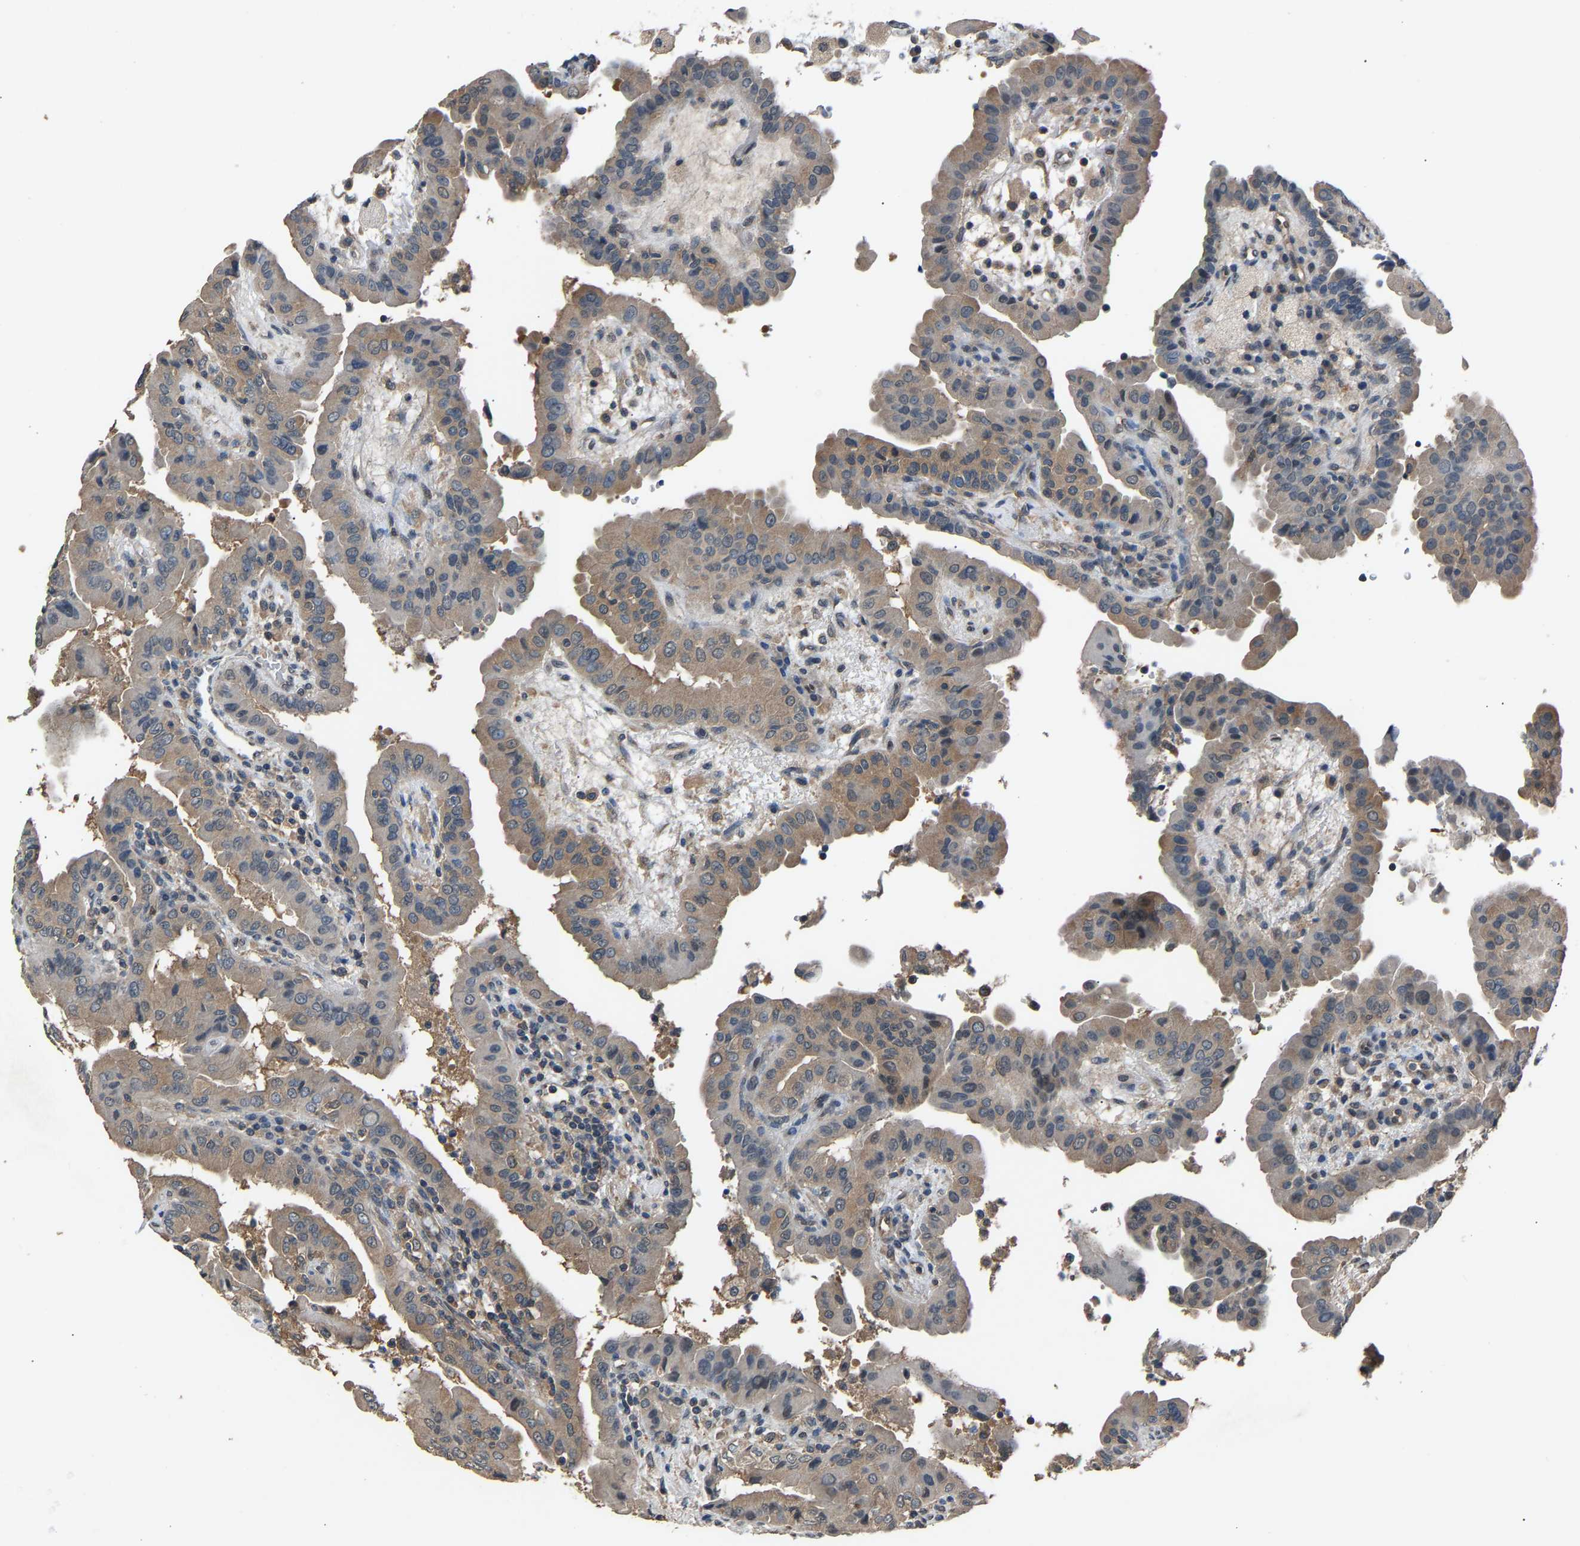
{"staining": {"intensity": "weak", "quantity": ">75%", "location": "cytoplasmic/membranous"}, "tissue": "thyroid cancer", "cell_type": "Tumor cells", "image_type": "cancer", "snomed": [{"axis": "morphology", "description": "Papillary adenocarcinoma, NOS"}, {"axis": "topography", "description": "Thyroid gland"}], "caption": "Protein expression analysis of thyroid cancer (papillary adenocarcinoma) exhibits weak cytoplasmic/membranous positivity in approximately >75% of tumor cells.", "gene": "ABCC9", "patient": {"sex": "male", "age": 33}}